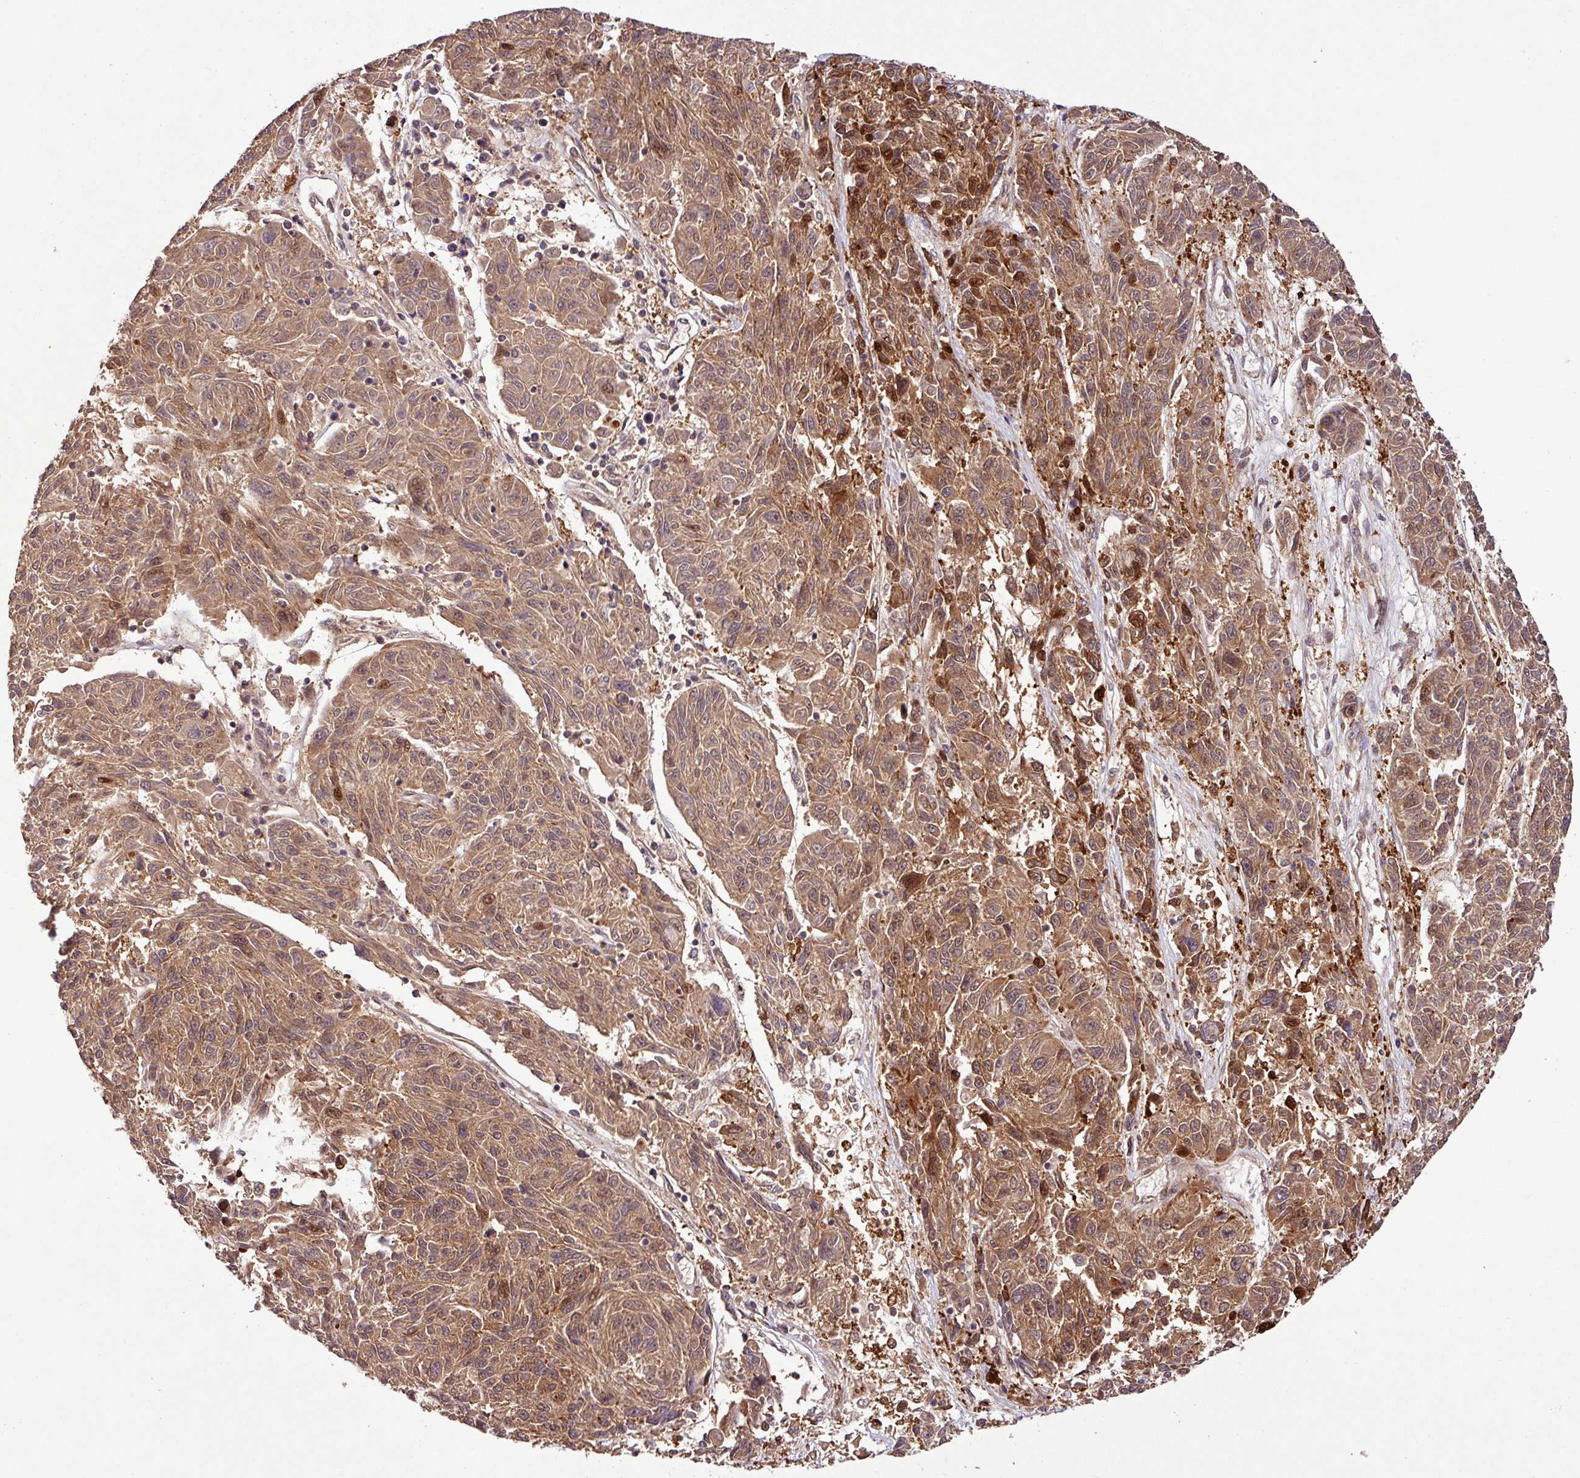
{"staining": {"intensity": "strong", "quantity": ">75%", "location": "cytoplasmic/membranous,nuclear"}, "tissue": "melanoma", "cell_type": "Tumor cells", "image_type": "cancer", "snomed": [{"axis": "morphology", "description": "Malignant melanoma, NOS"}, {"axis": "topography", "description": "Skin"}], "caption": "Malignant melanoma stained with a protein marker displays strong staining in tumor cells.", "gene": "FAIM", "patient": {"sex": "male", "age": 53}}